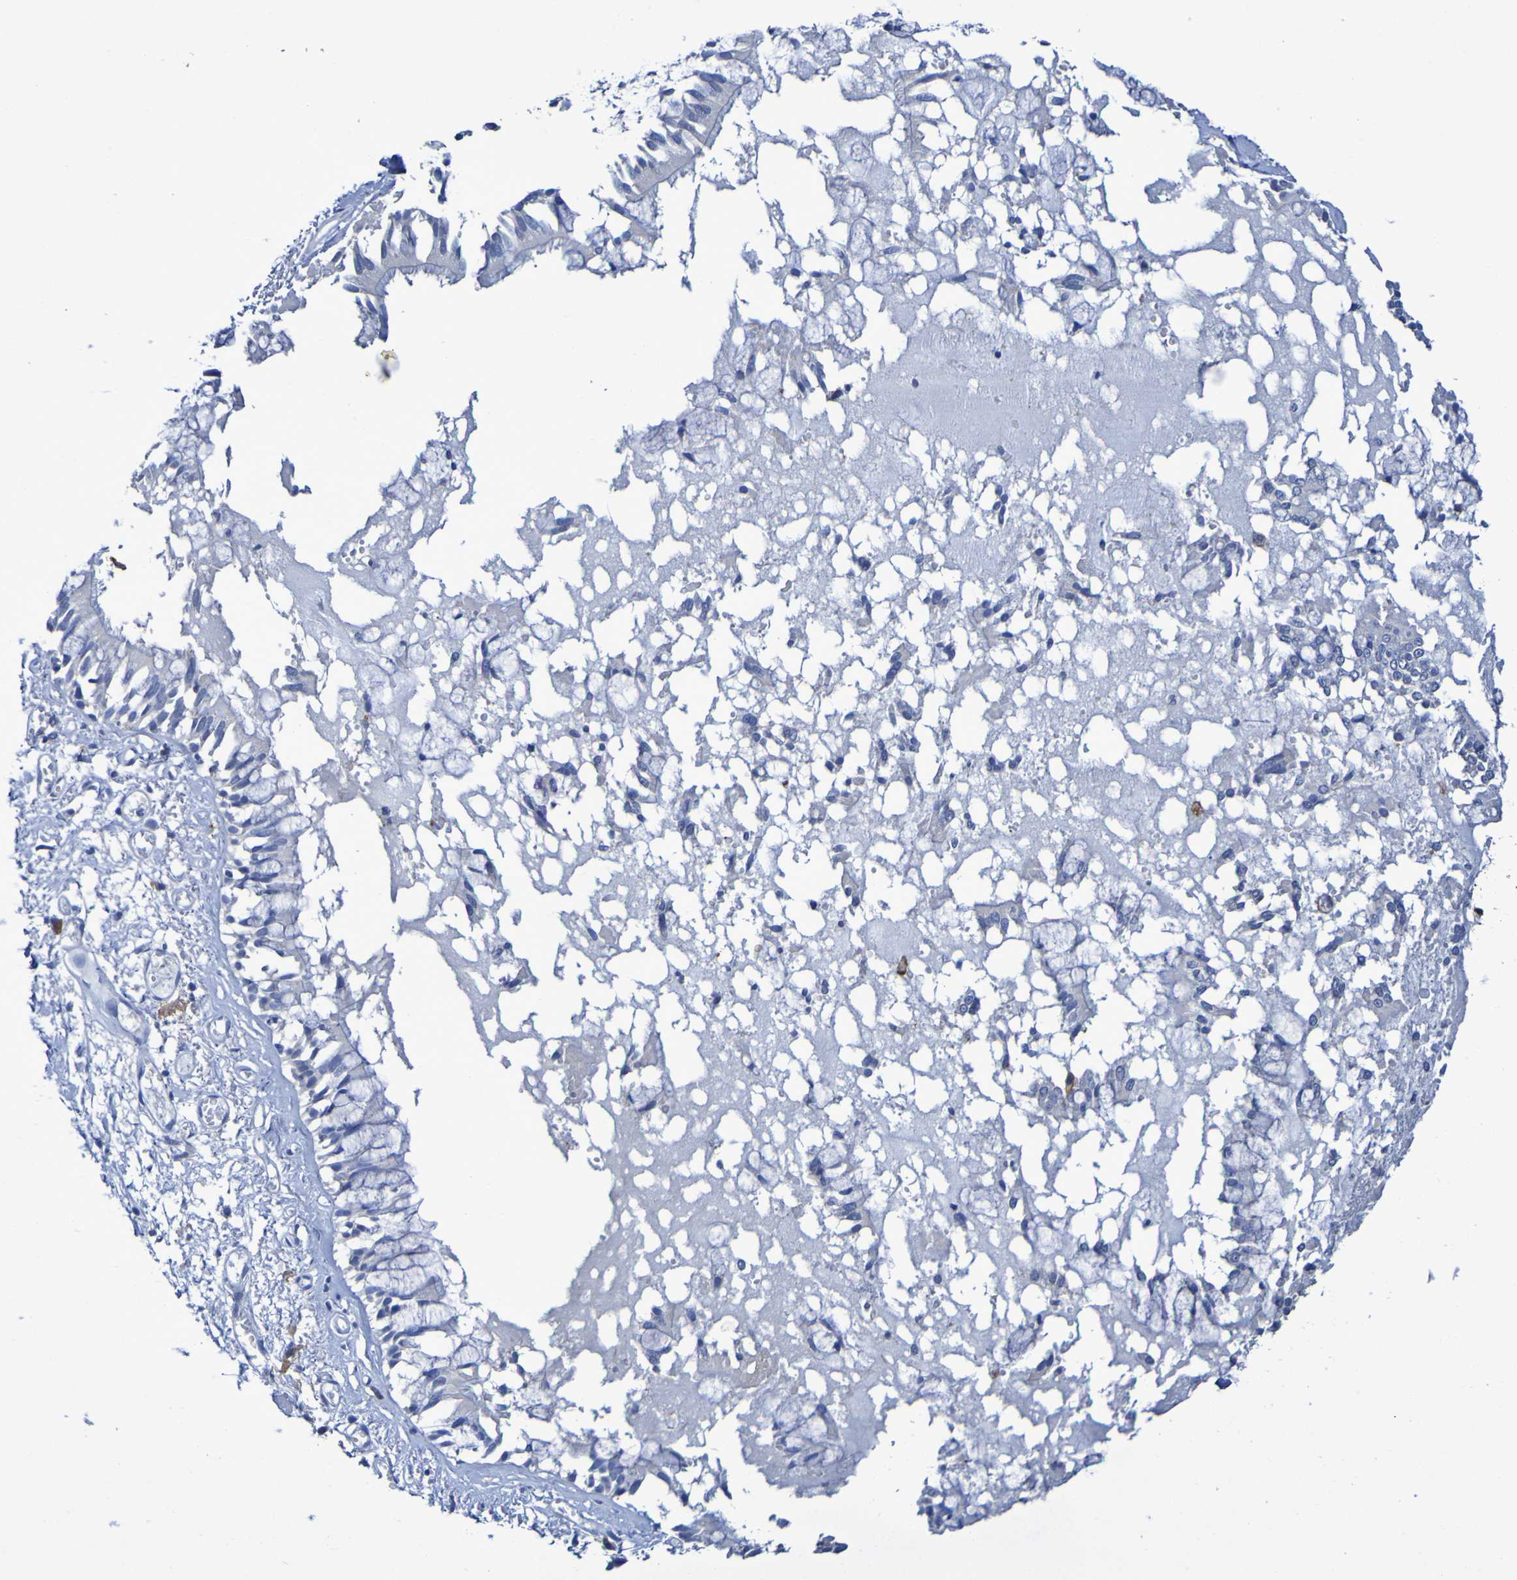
{"staining": {"intensity": "negative", "quantity": "none", "location": "none"}, "tissue": "bronchus", "cell_type": "Respiratory epithelial cells", "image_type": "normal", "snomed": [{"axis": "morphology", "description": "Normal tissue, NOS"}, {"axis": "morphology", "description": "Inflammation, NOS"}, {"axis": "topography", "description": "Cartilage tissue"}, {"axis": "topography", "description": "Lung"}], "caption": "This is an IHC image of unremarkable bronchus. There is no staining in respiratory epithelial cells.", "gene": "SLC3A2", "patient": {"sex": "male", "age": 71}}